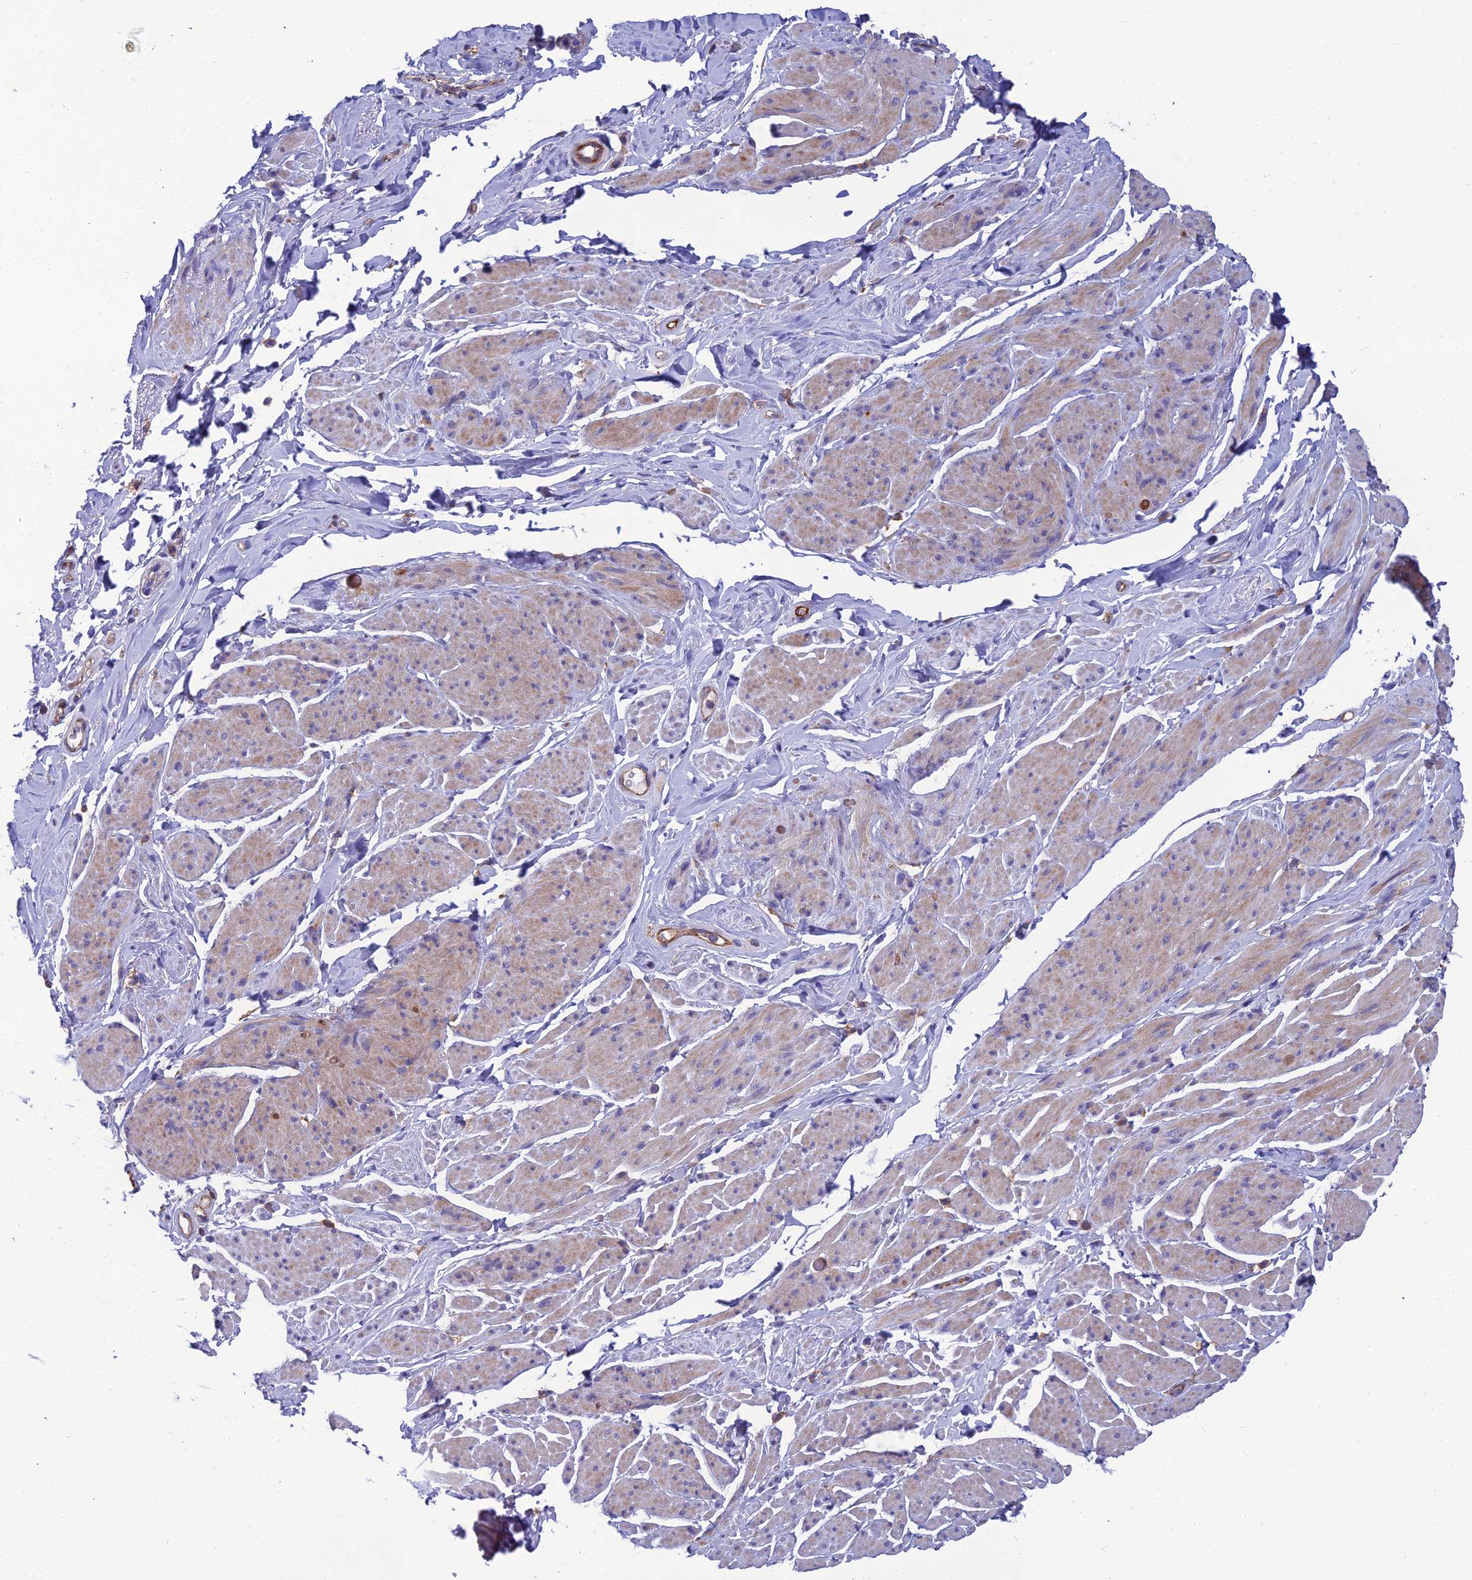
{"staining": {"intensity": "weak", "quantity": "<25%", "location": "cytoplasmic/membranous"}, "tissue": "smooth muscle", "cell_type": "Smooth muscle cells", "image_type": "normal", "snomed": [{"axis": "morphology", "description": "Normal tissue, NOS"}, {"axis": "topography", "description": "Smooth muscle"}, {"axis": "topography", "description": "Peripheral nerve tissue"}], "caption": "Smooth muscle cells show no significant protein staining in normal smooth muscle. Nuclei are stained in blue.", "gene": "PPP1R18", "patient": {"sex": "male", "age": 69}}